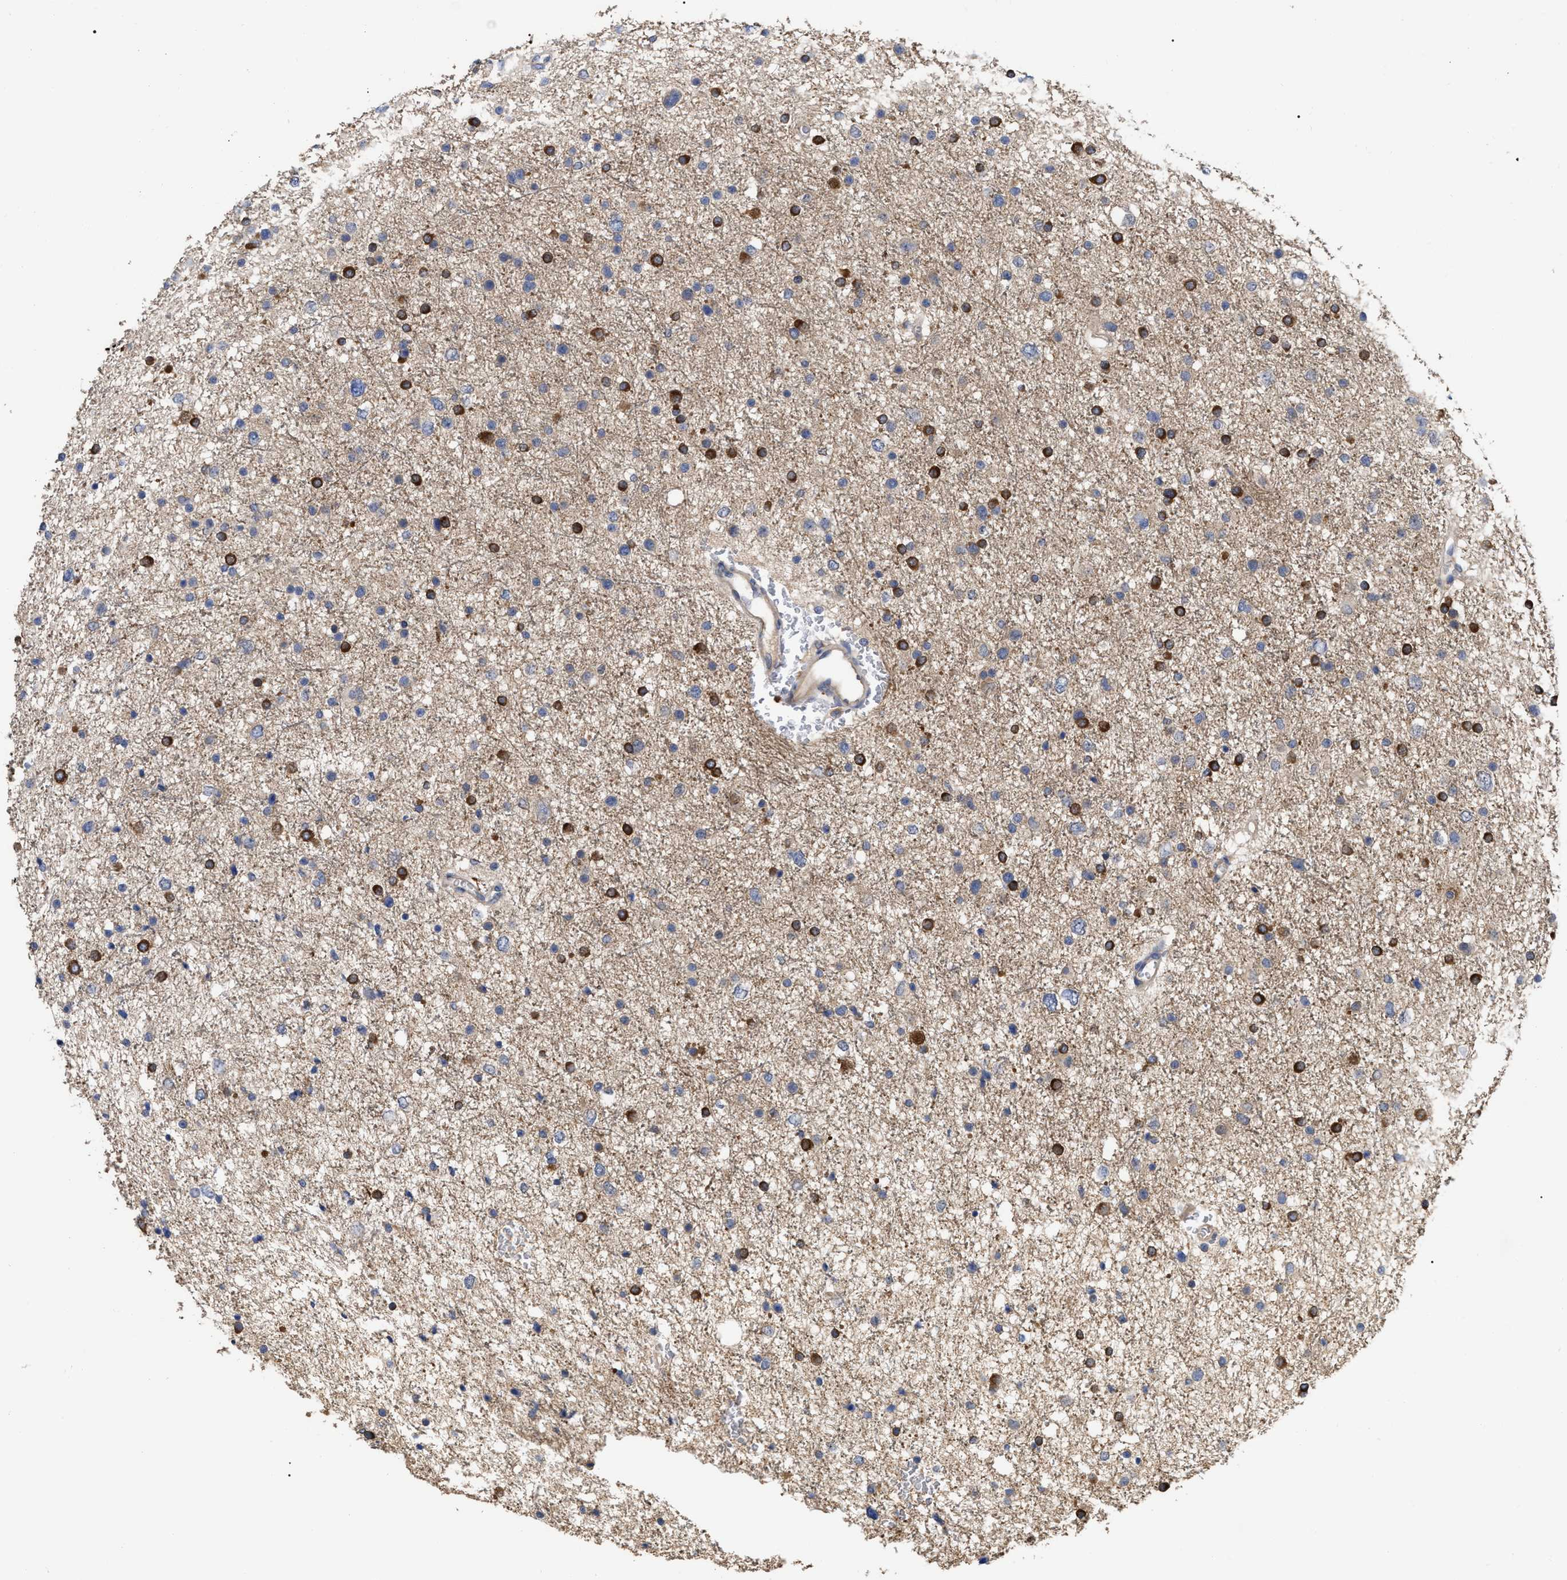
{"staining": {"intensity": "strong", "quantity": "25%-75%", "location": "cytoplasmic/membranous"}, "tissue": "glioma", "cell_type": "Tumor cells", "image_type": "cancer", "snomed": [{"axis": "morphology", "description": "Glioma, malignant, Low grade"}, {"axis": "topography", "description": "Brain"}], "caption": "IHC micrograph of glioma stained for a protein (brown), which shows high levels of strong cytoplasmic/membranous staining in about 25%-75% of tumor cells.", "gene": "RAP1GDS1", "patient": {"sex": "female", "age": 37}}